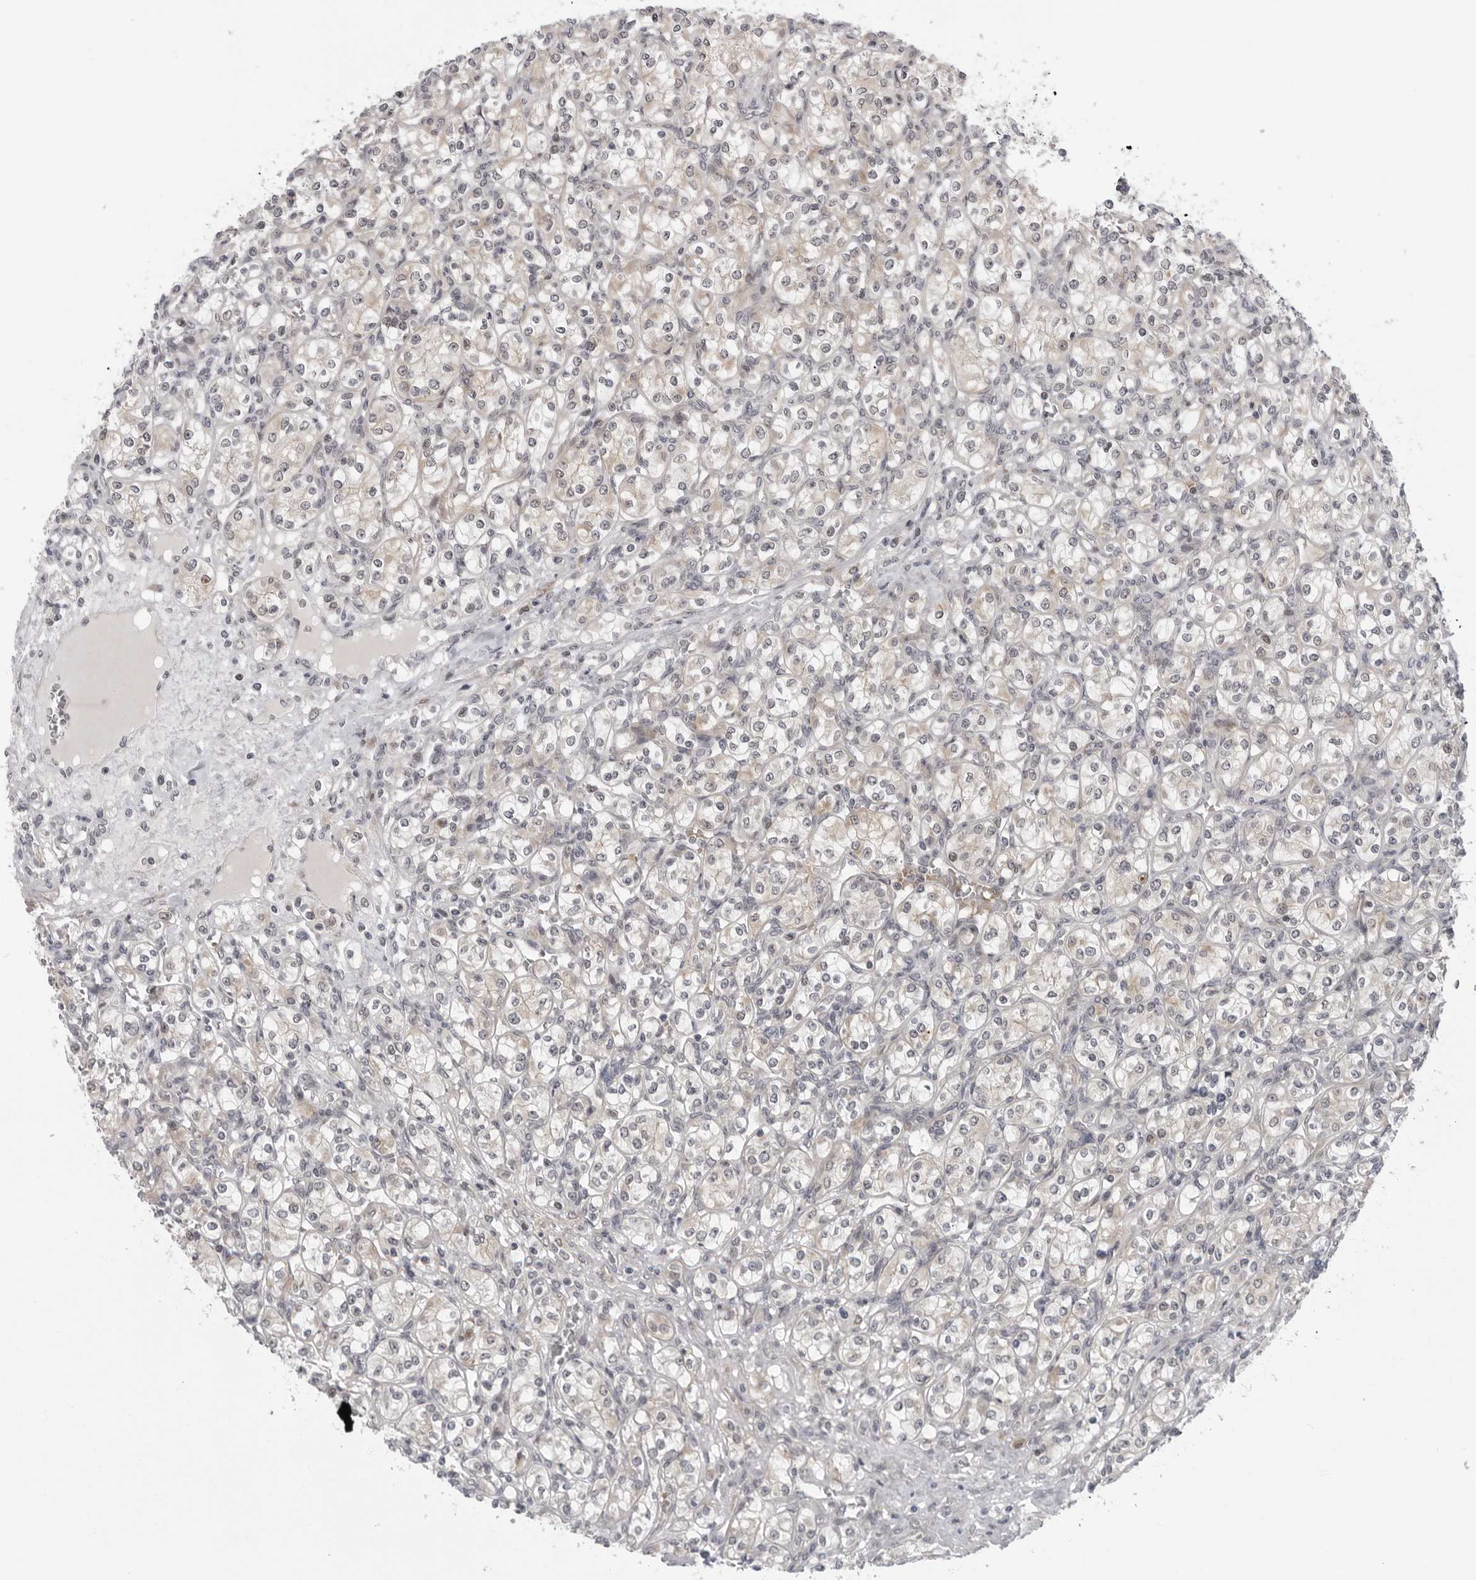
{"staining": {"intensity": "weak", "quantity": ">75%", "location": "nuclear"}, "tissue": "renal cancer", "cell_type": "Tumor cells", "image_type": "cancer", "snomed": [{"axis": "morphology", "description": "Adenocarcinoma, NOS"}, {"axis": "topography", "description": "Kidney"}], "caption": "An immunohistochemistry (IHC) photomicrograph of tumor tissue is shown. Protein staining in brown labels weak nuclear positivity in renal cancer (adenocarcinoma) within tumor cells.", "gene": "ALPK2", "patient": {"sex": "male", "age": 77}}